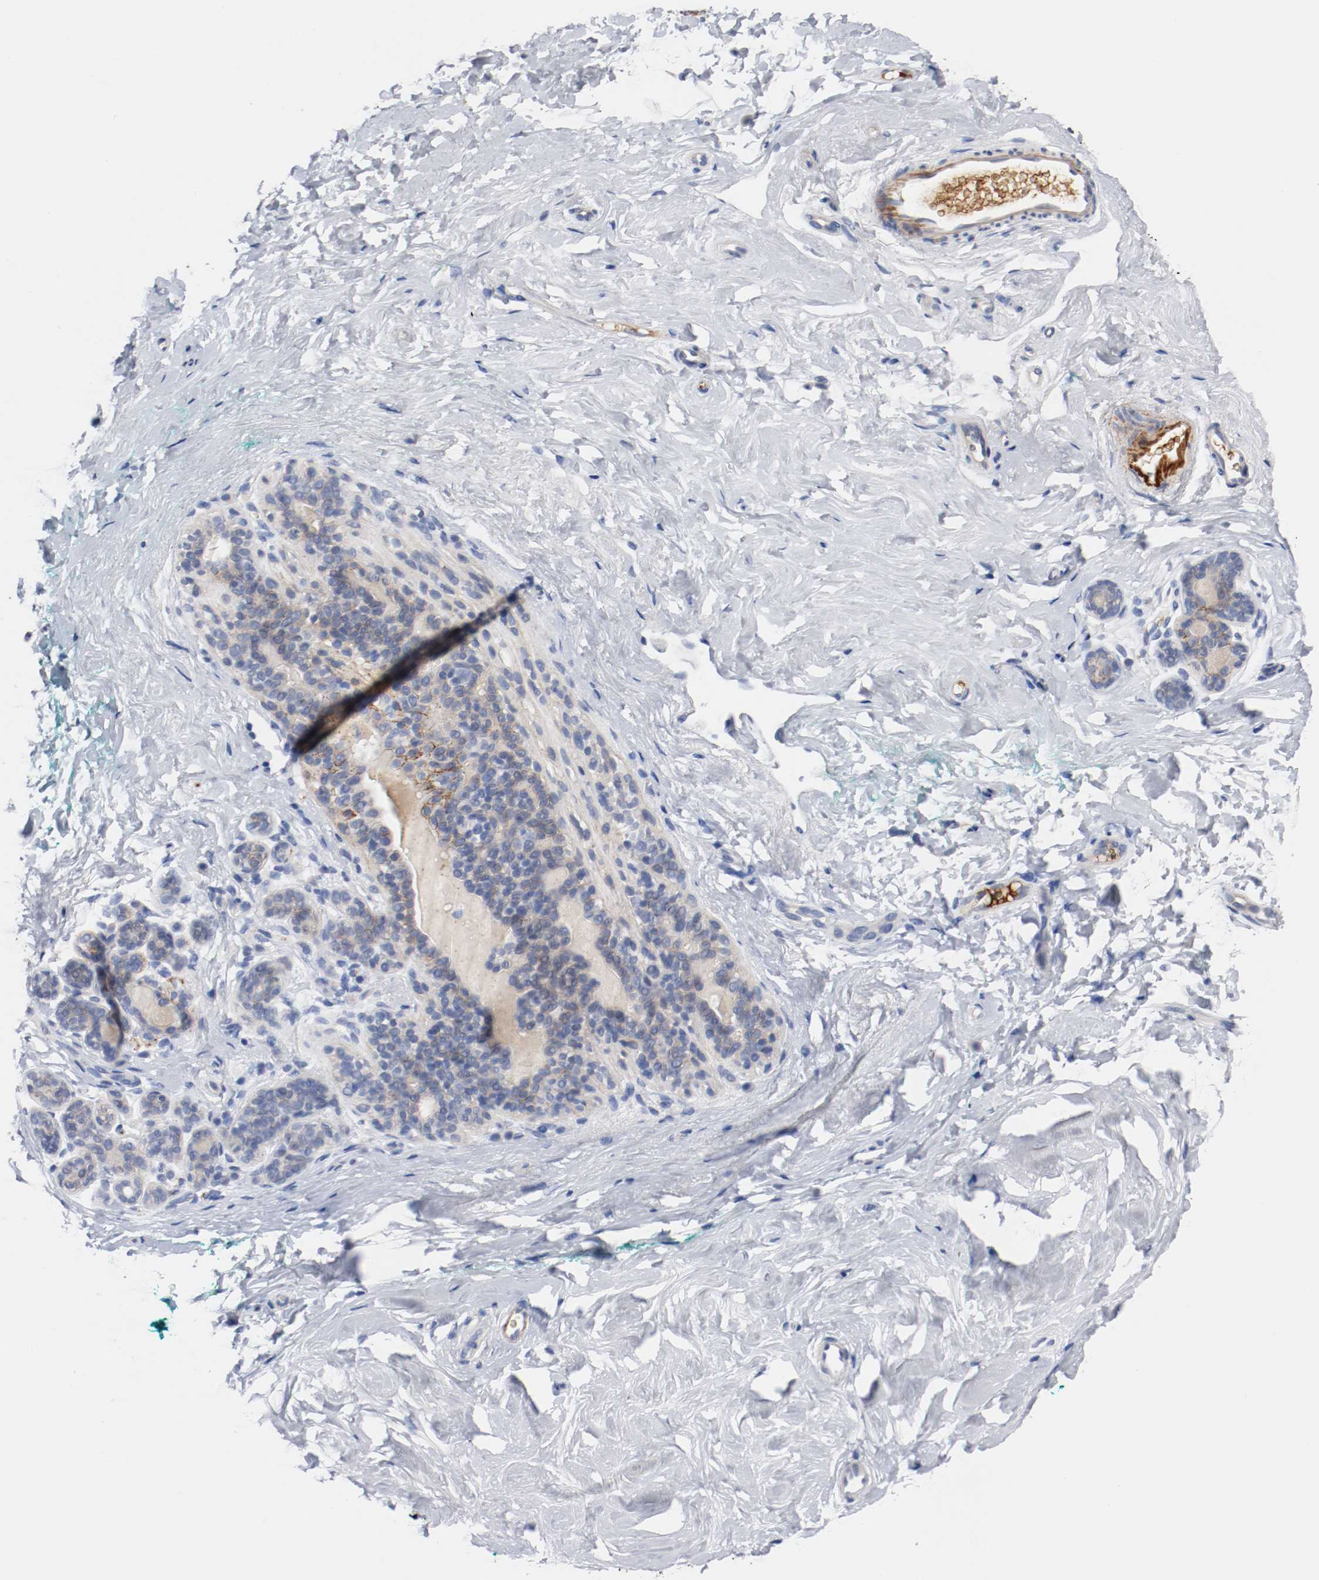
{"staining": {"intensity": "negative", "quantity": "none", "location": "none"}, "tissue": "breast", "cell_type": "Adipocytes", "image_type": "normal", "snomed": [{"axis": "morphology", "description": "Normal tissue, NOS"}, {"axis": "topography", "description": "Breast"}], "caption": "A histopathology image of breast stained for a protein shows no brown staining in adipocytes. (DAB (3,3'-diaminobenzidine) immunohistochemistry, high magnification).", "gene": "TNC", "patient": {"sex": "female", "age": 52}}